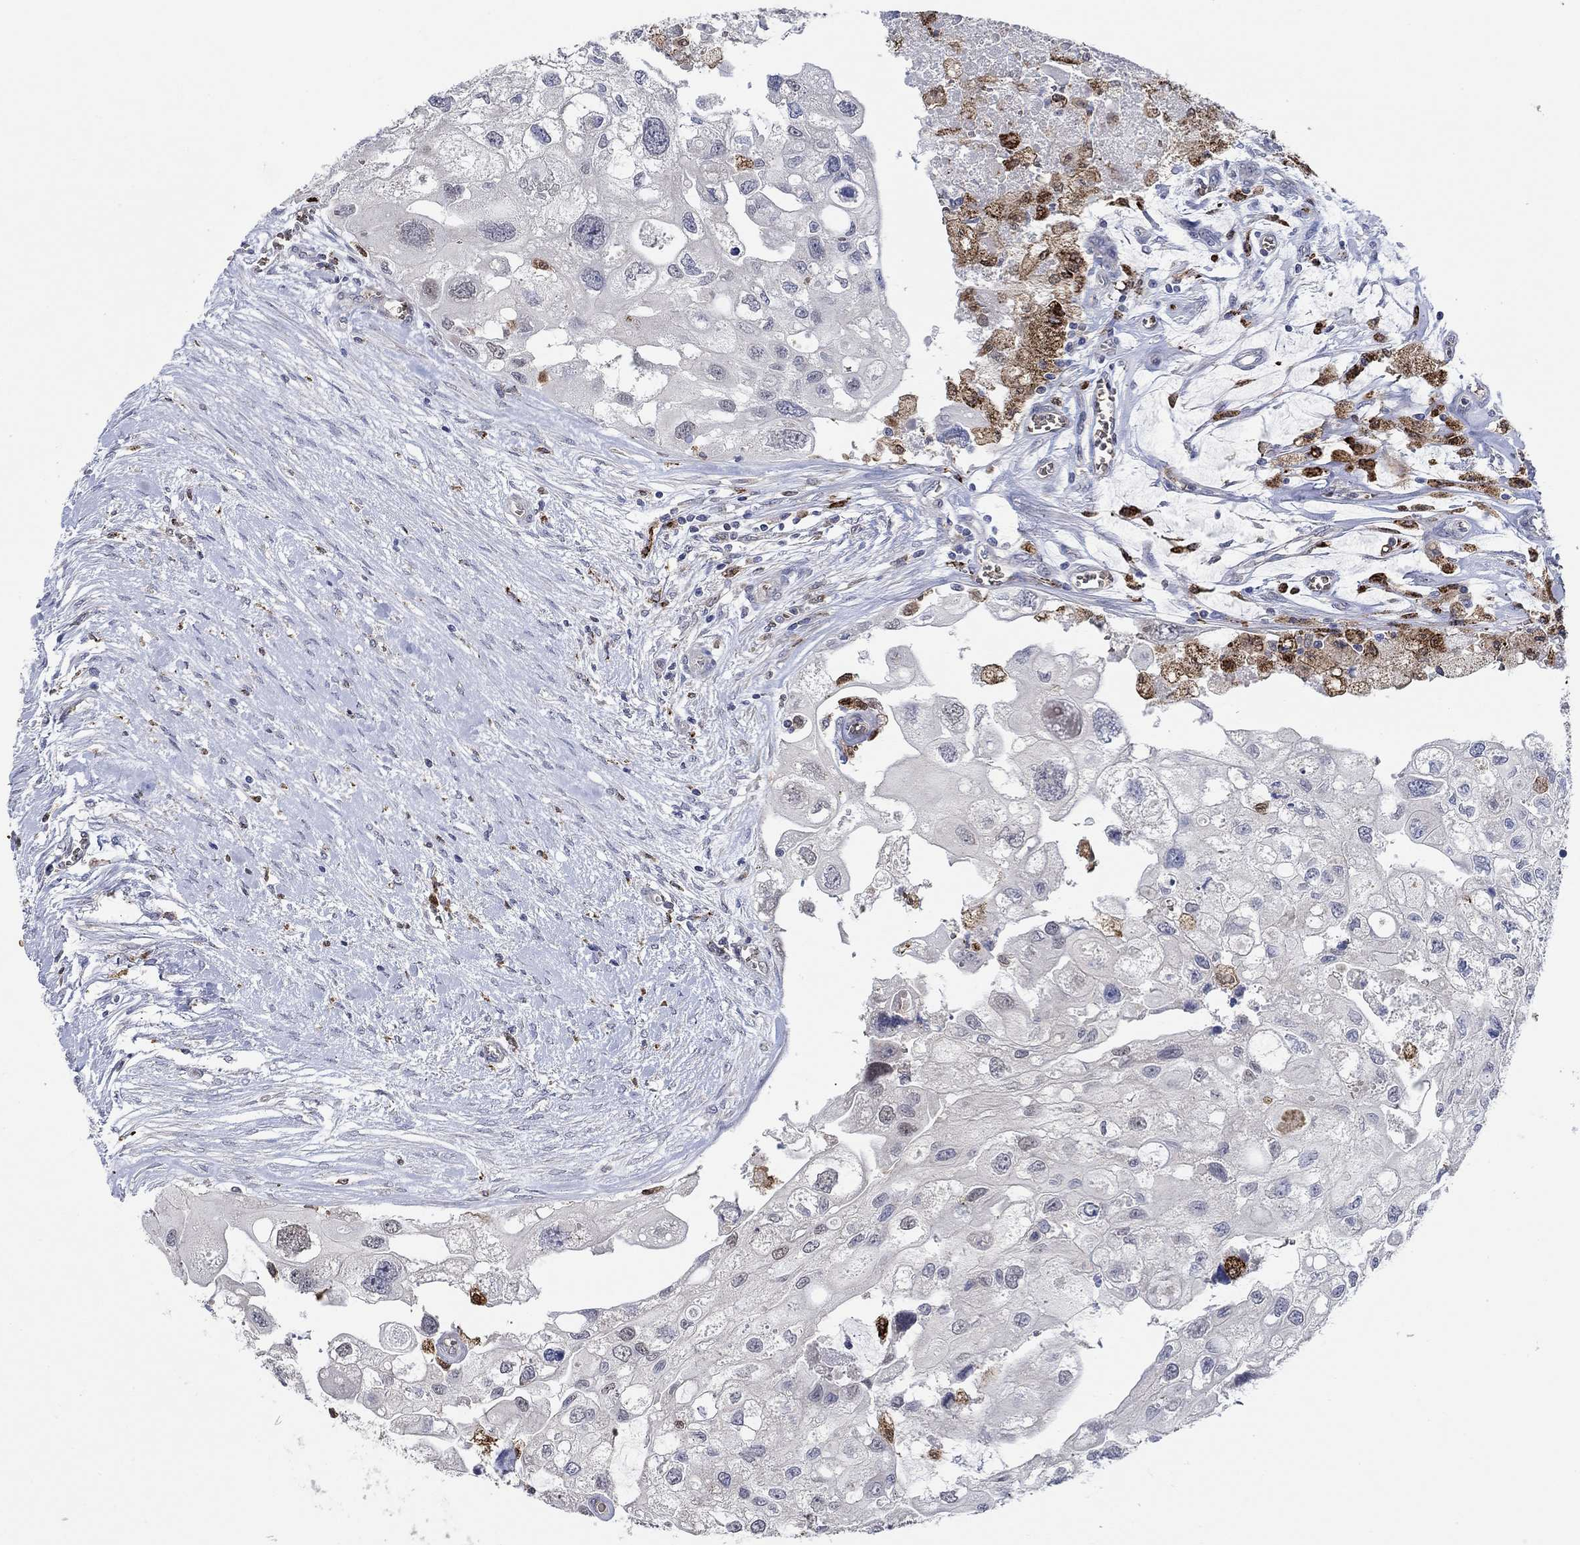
{"staining": {"intensity": "negative", "quantity": "none", "location": "none"}, "tissue": "urothelial cancer", "cell_type": "Tumor cells", "image_type": "cancer", "snomed": [{"axis": "morphology", "description": "Urothelial carcinoma, High grade"}, {"axis": "topography", "description": "Urinary bladder"}], "caption": "This is an immunohistochemistry histopathology image of human urothelial cancer. There is no expression in tumor cells.", "gene": "MPP1", "patient": {"sex": "male", "age": 59}}